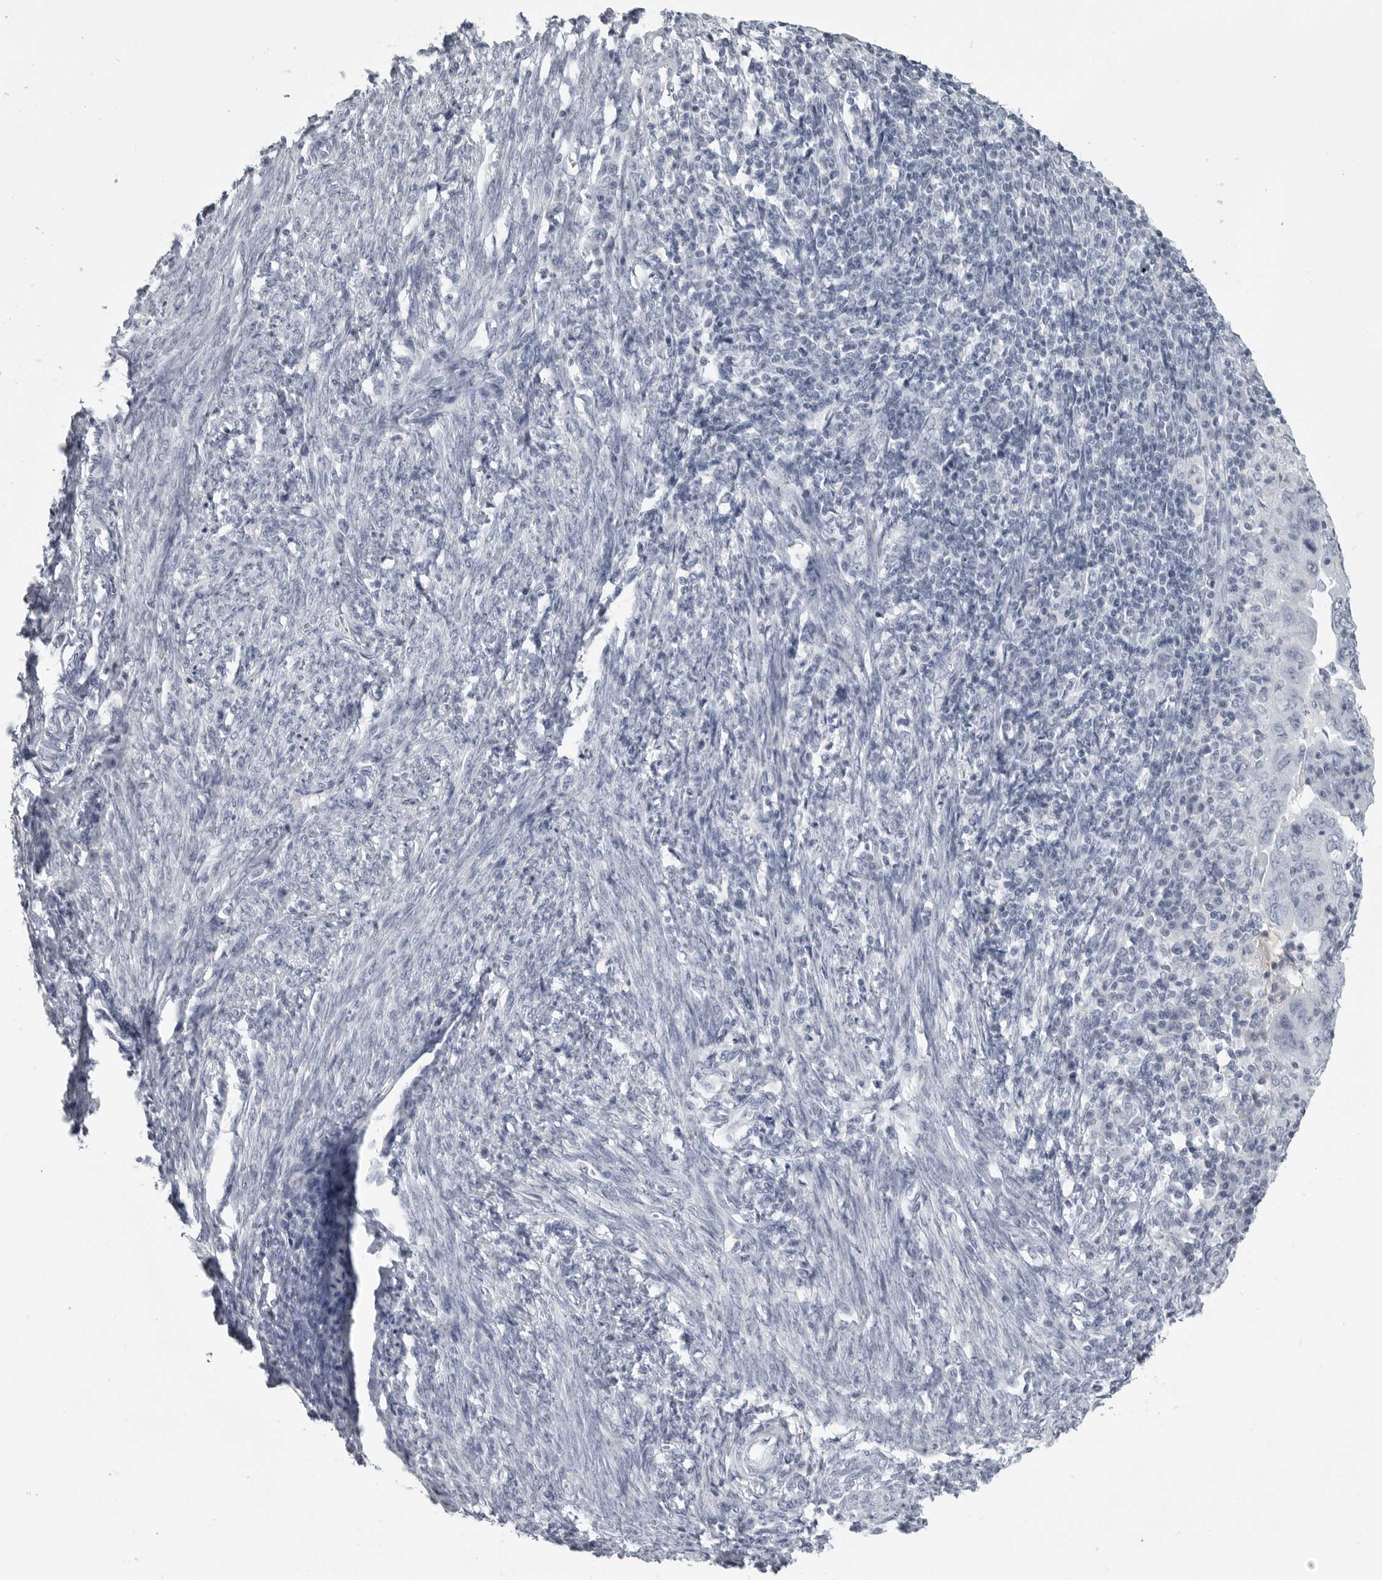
{"staining": {"intensity": "negative", "quantity": "none", "location": "none"}, "tissue": "endometrial cancer", "cell_type": "Tumor cells", "image_type": "cancer", "snomed": [{"axis": "morphology", "description": "Adenocarcinoma, NOS"}, {"axis": "topography", "description": "Uterus"}], "caption": "Endometrial cancer (adenocarcinoma) stained for a protein using immunohistochemistry exhibits no staining tumor cells.", "gene": "LY6D", "patient": {"sex": "female", "age": 77}}